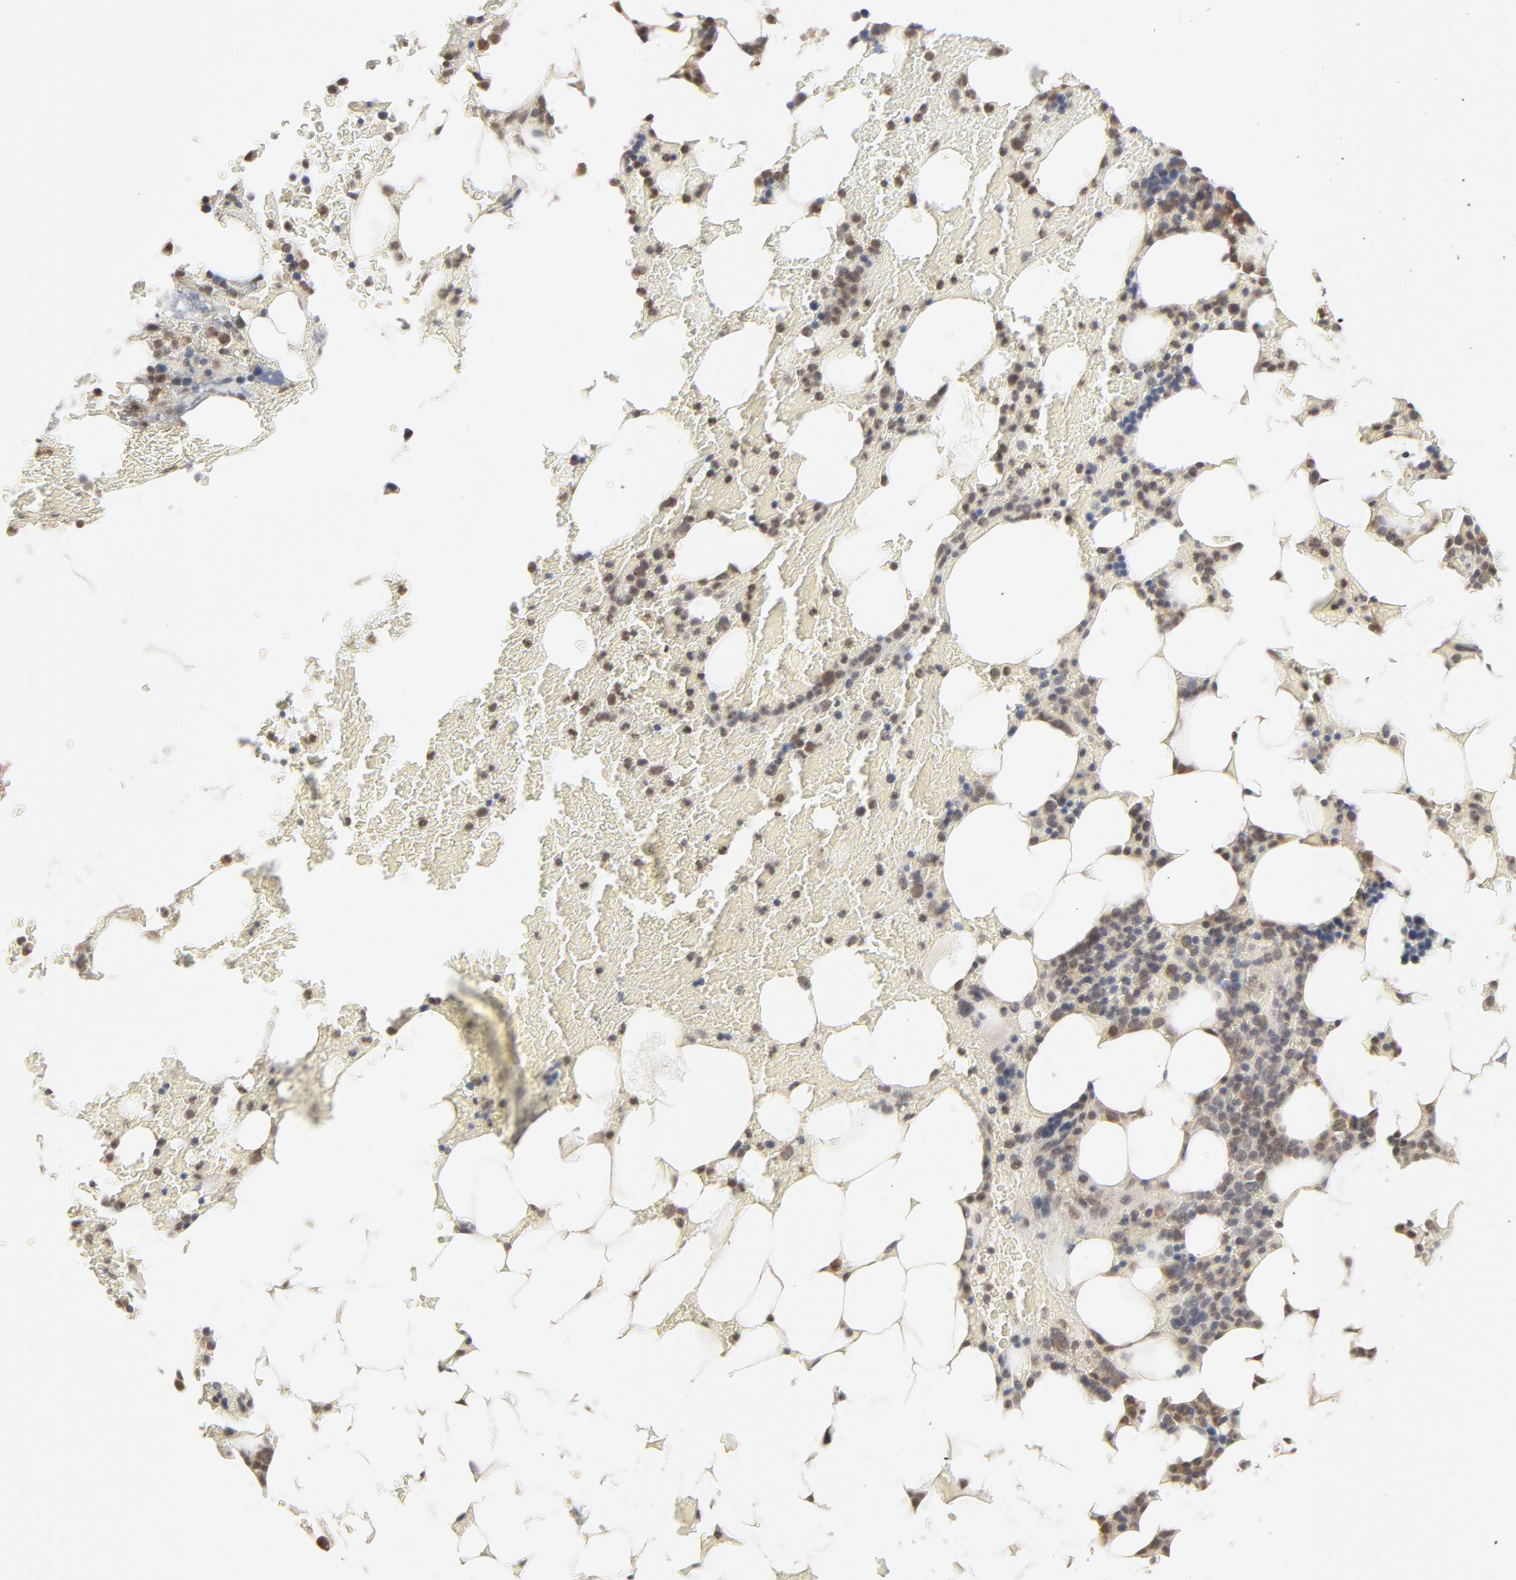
{"staining": {"intensity": "moderate", "quantity": "25%-75%", "location": "cytoplasmic/membranous,nuclear"}, "tissue": "bone marrow", "cell_type": "Hematopoietic cells", "image_type": "normal", "snomed": [{"axis": "morphology", "description": "Normal tissue, NOS"}, {"axis": "topography", "description": "Bone marrow"}], "caption": "High-magnification brightfield microscopy of normal bone marrow stained with DAB (brown) and counterstained with hematoxylin (blue). hematopoietic cells exhibit moderate cytoplasmic/membranous,nuclear expression is appreciated in approximately25%-75% of cells. (Brightfield microscopy of DAB IHC at high magnification).", "gene": "NEDD8", "patient": {"sex": "female", "age": 73}}